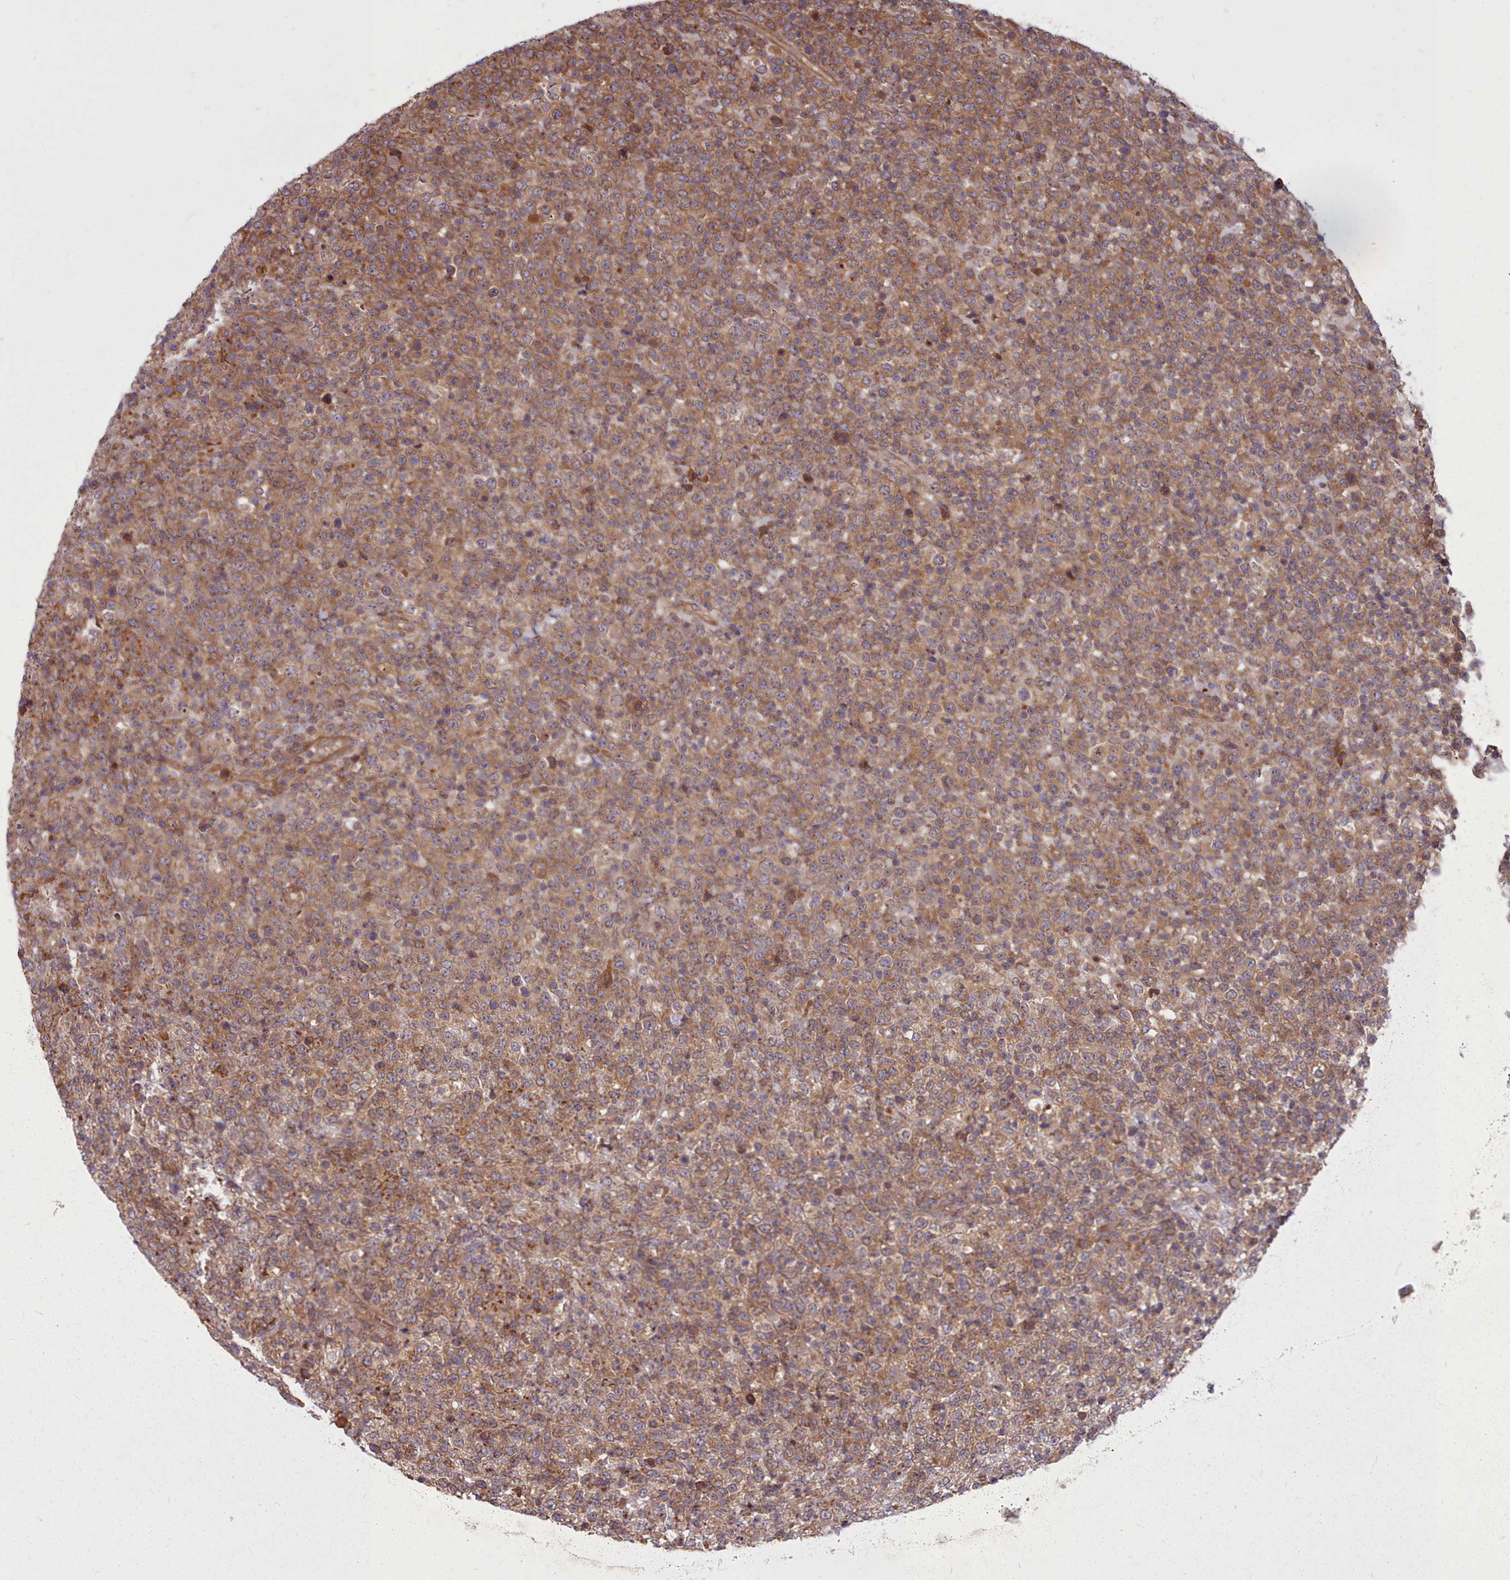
{"staining": {"intensity": "moderate", "quantity": ">75%", "location": "cytoplasmic/membranous"}, "tissue": "lymphoma", "cell_type": "Tumor cells", "image_type": "cancer", "snomed": [{"axis": "morphology", "description": "Malignant lymphoma, non-Hodgkin's type, High grade"}, {"axis": "topography", "description": "Colon"}], "caption": "High-grade malignant lymphoma, non-Hodgkin's type tissue shows moderate cytoplasmic/membranous staining in about >75% of tumor cells, visualized by immunohistochemistry.", "gene": "STUB1", "patient": {"sex": "female", "age": 53}}